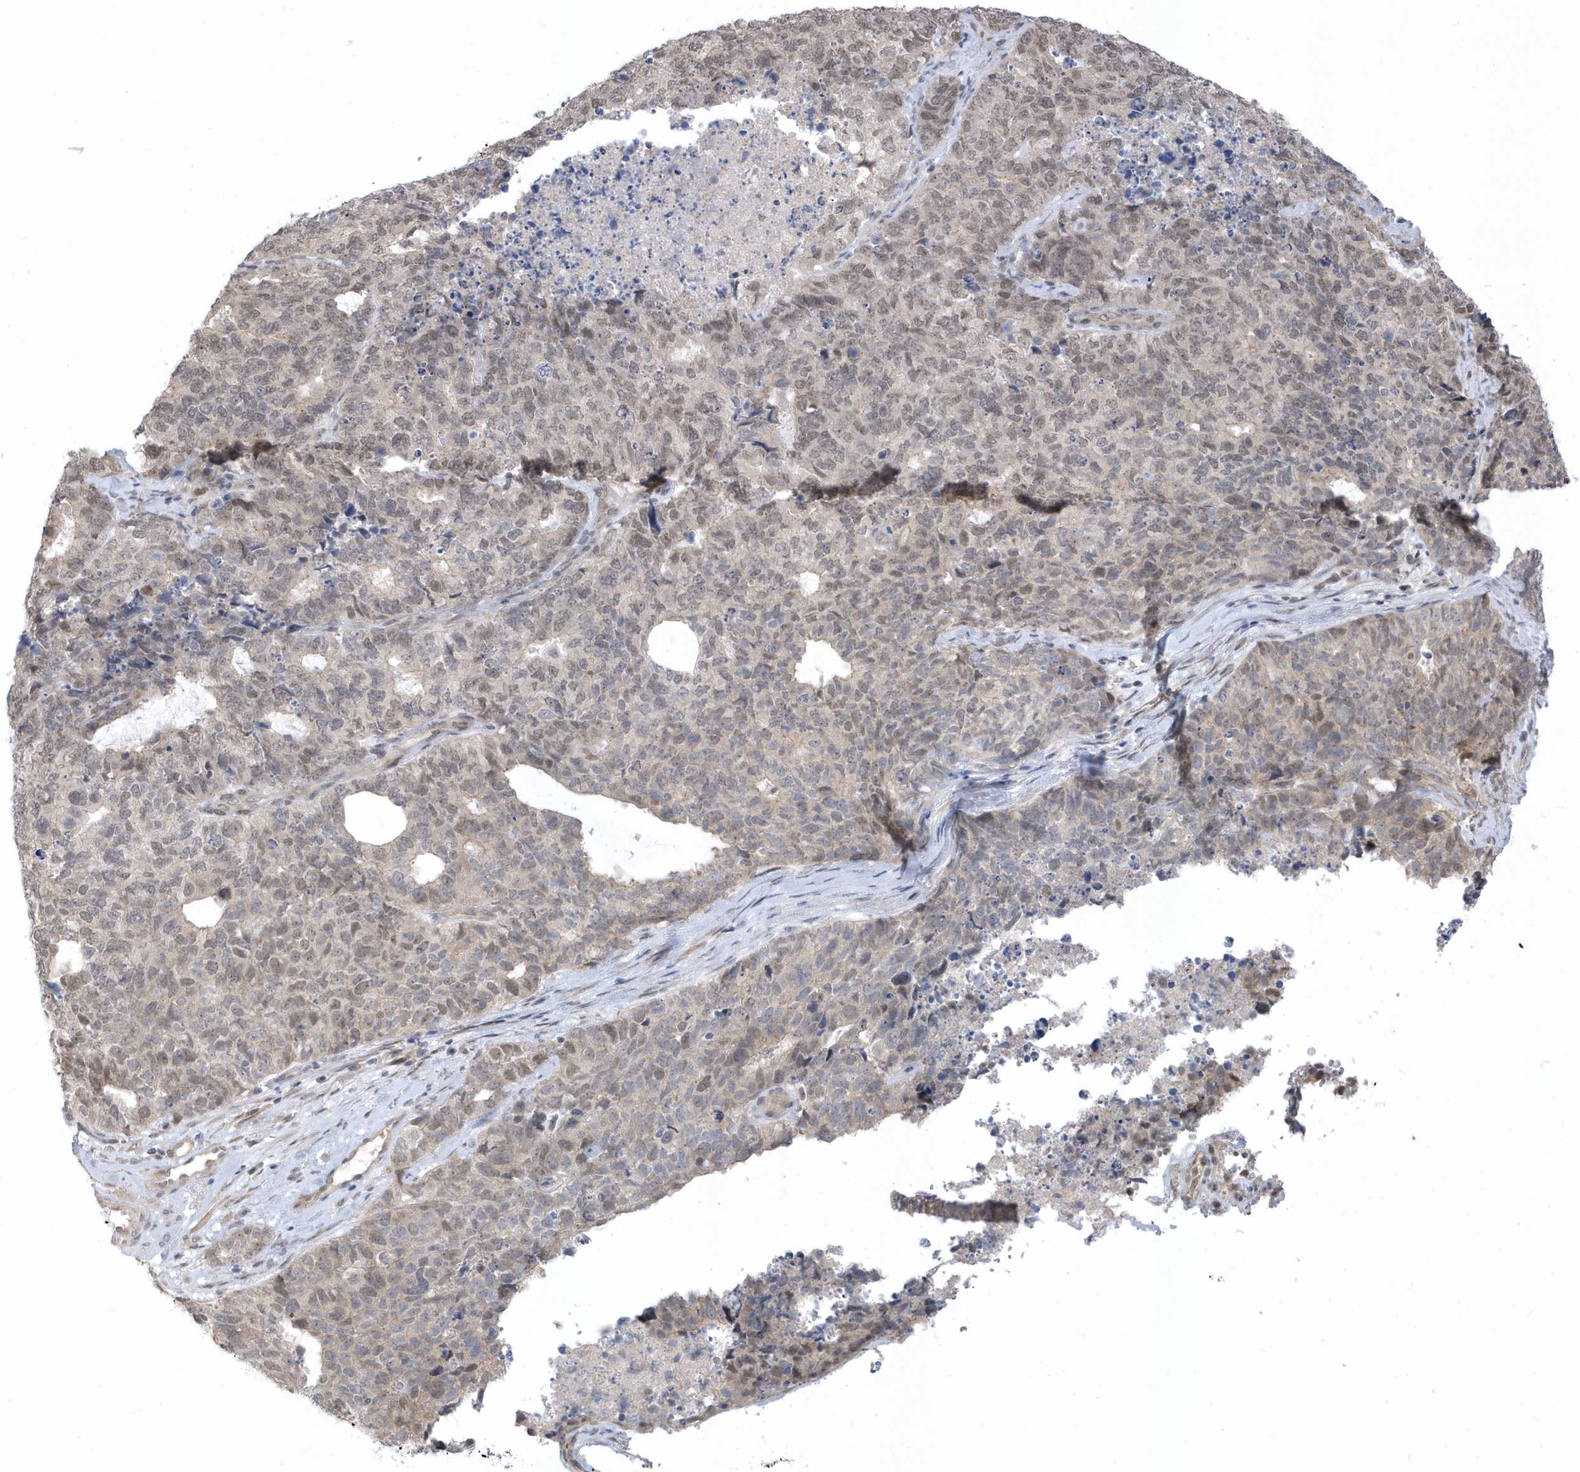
{"staining": {"intensity": "weak", "quantity": "25%-75%", "location": "nuclear"}, "tissue": "cervical cancer", "cell_type": "Tumor cells", "image_type": "cancer", "snomed": [{"axis": "morphology", "description": "Squamous cell carcinoma, NOS"}, {"axis": "topography", "description": "Cervix"}], "caption": "Immunohistochemistry (IHC) (DAB) staining of human cervical cancer (squamous cell carcinoma) displays weak nuclear protein positivity in approximately 25%-75% of tumor cells.", "gene": "USP53", "patient": {"sex": "female", "age": 63}}